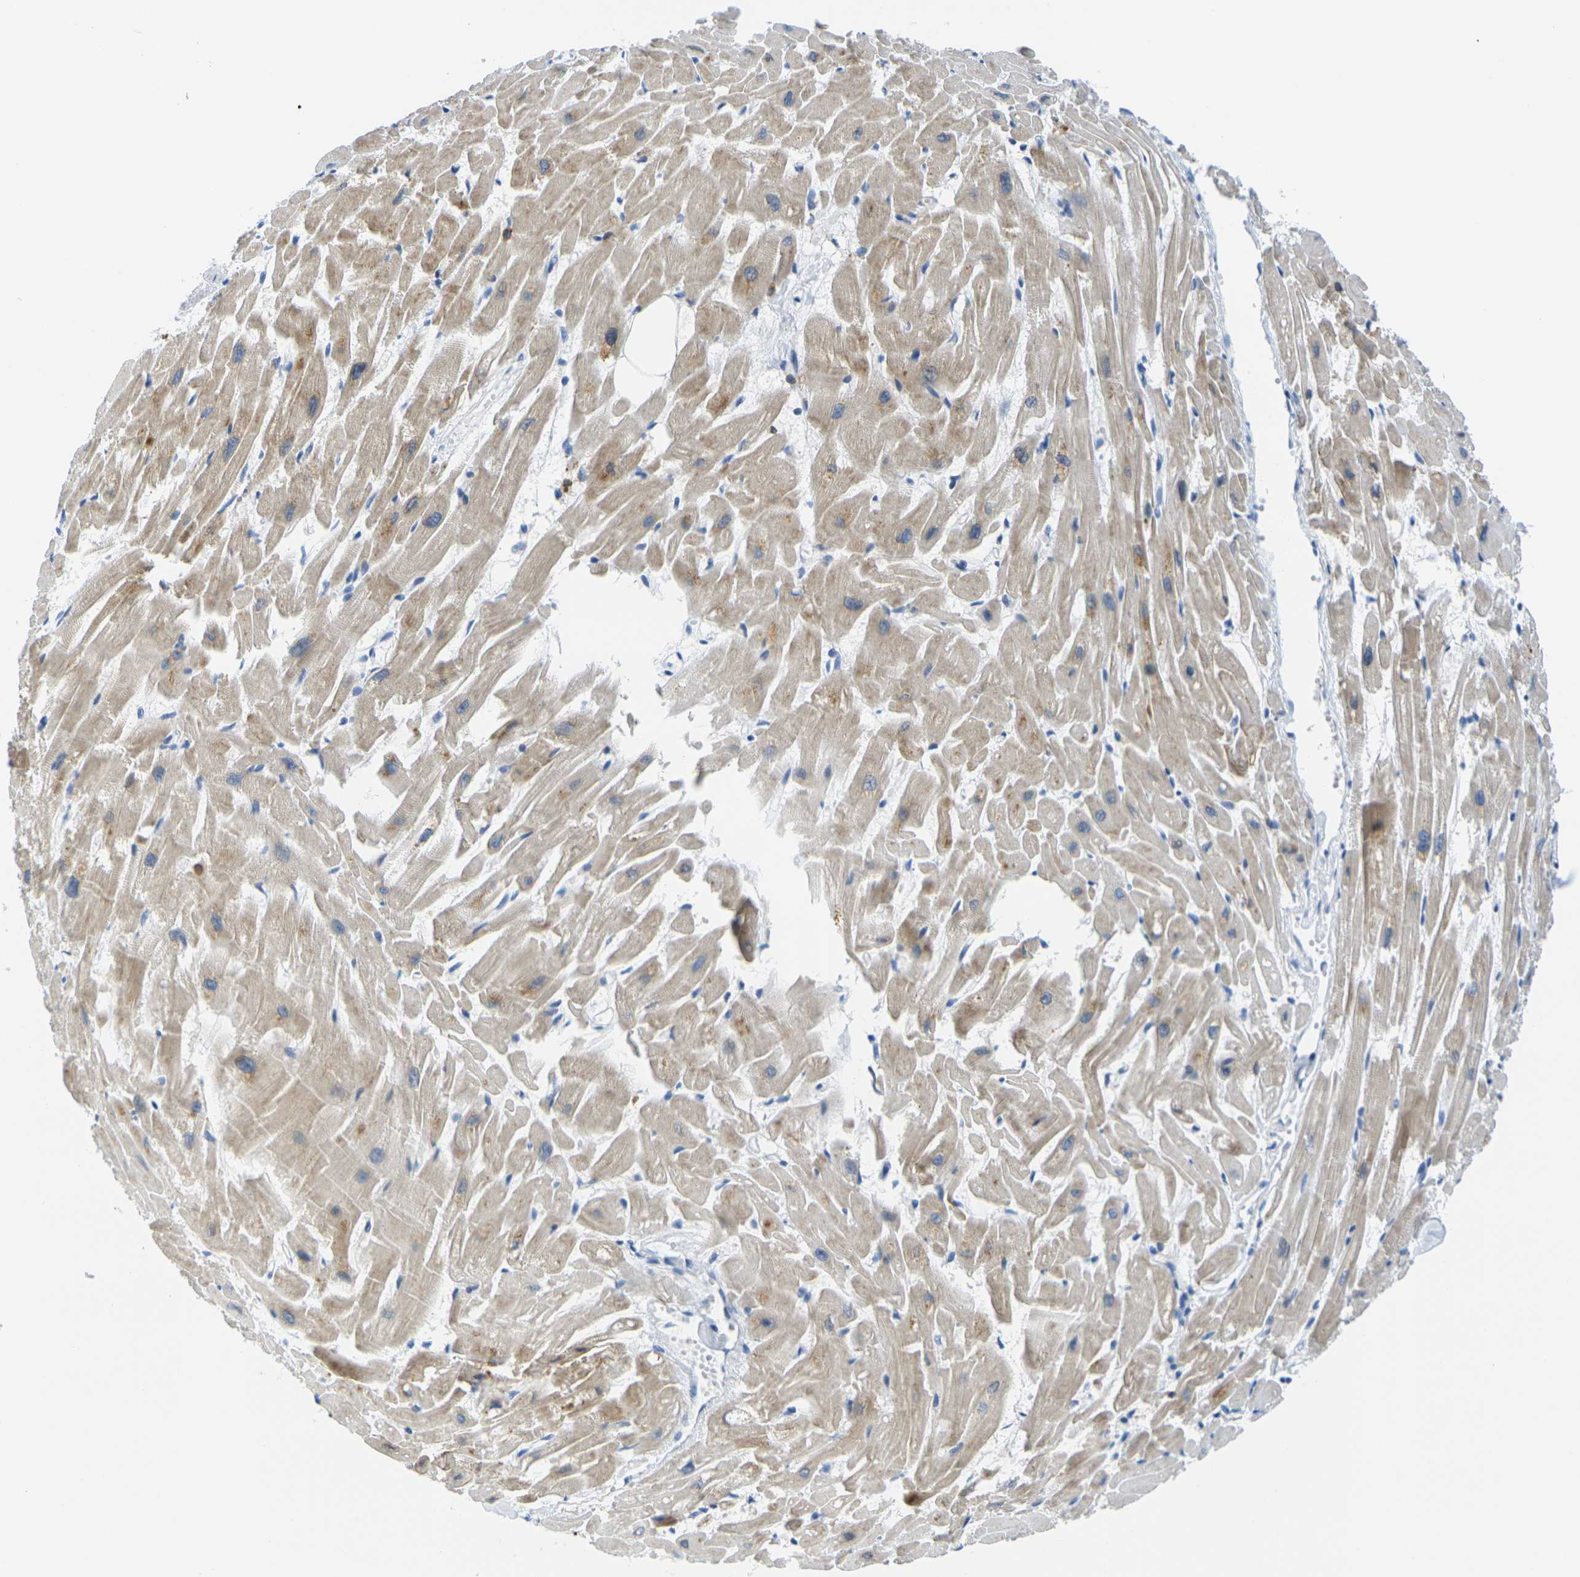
{"staining": {"intensity": "moderate", "quantity": ">75%", "location": "cytoplasmic/membranous"}, "tissue": "heart muscle", "cell_type": "Cardiomyocytes", "image_type": "normal", "snomed": [{"axis": "morphology", "description": "Normal tissue, NOS"}, {"axis": "topography", "description": "Heart"}], "caption": "High-power microscopy captured an IHC photomicrograph of normal heart muscle, revealing moderate cytoplasmic/membranous positivity in approximately >75% of cardiomyocytes.", "gene": "CD3D", "patient": {"sex": "female", "age": 19}}